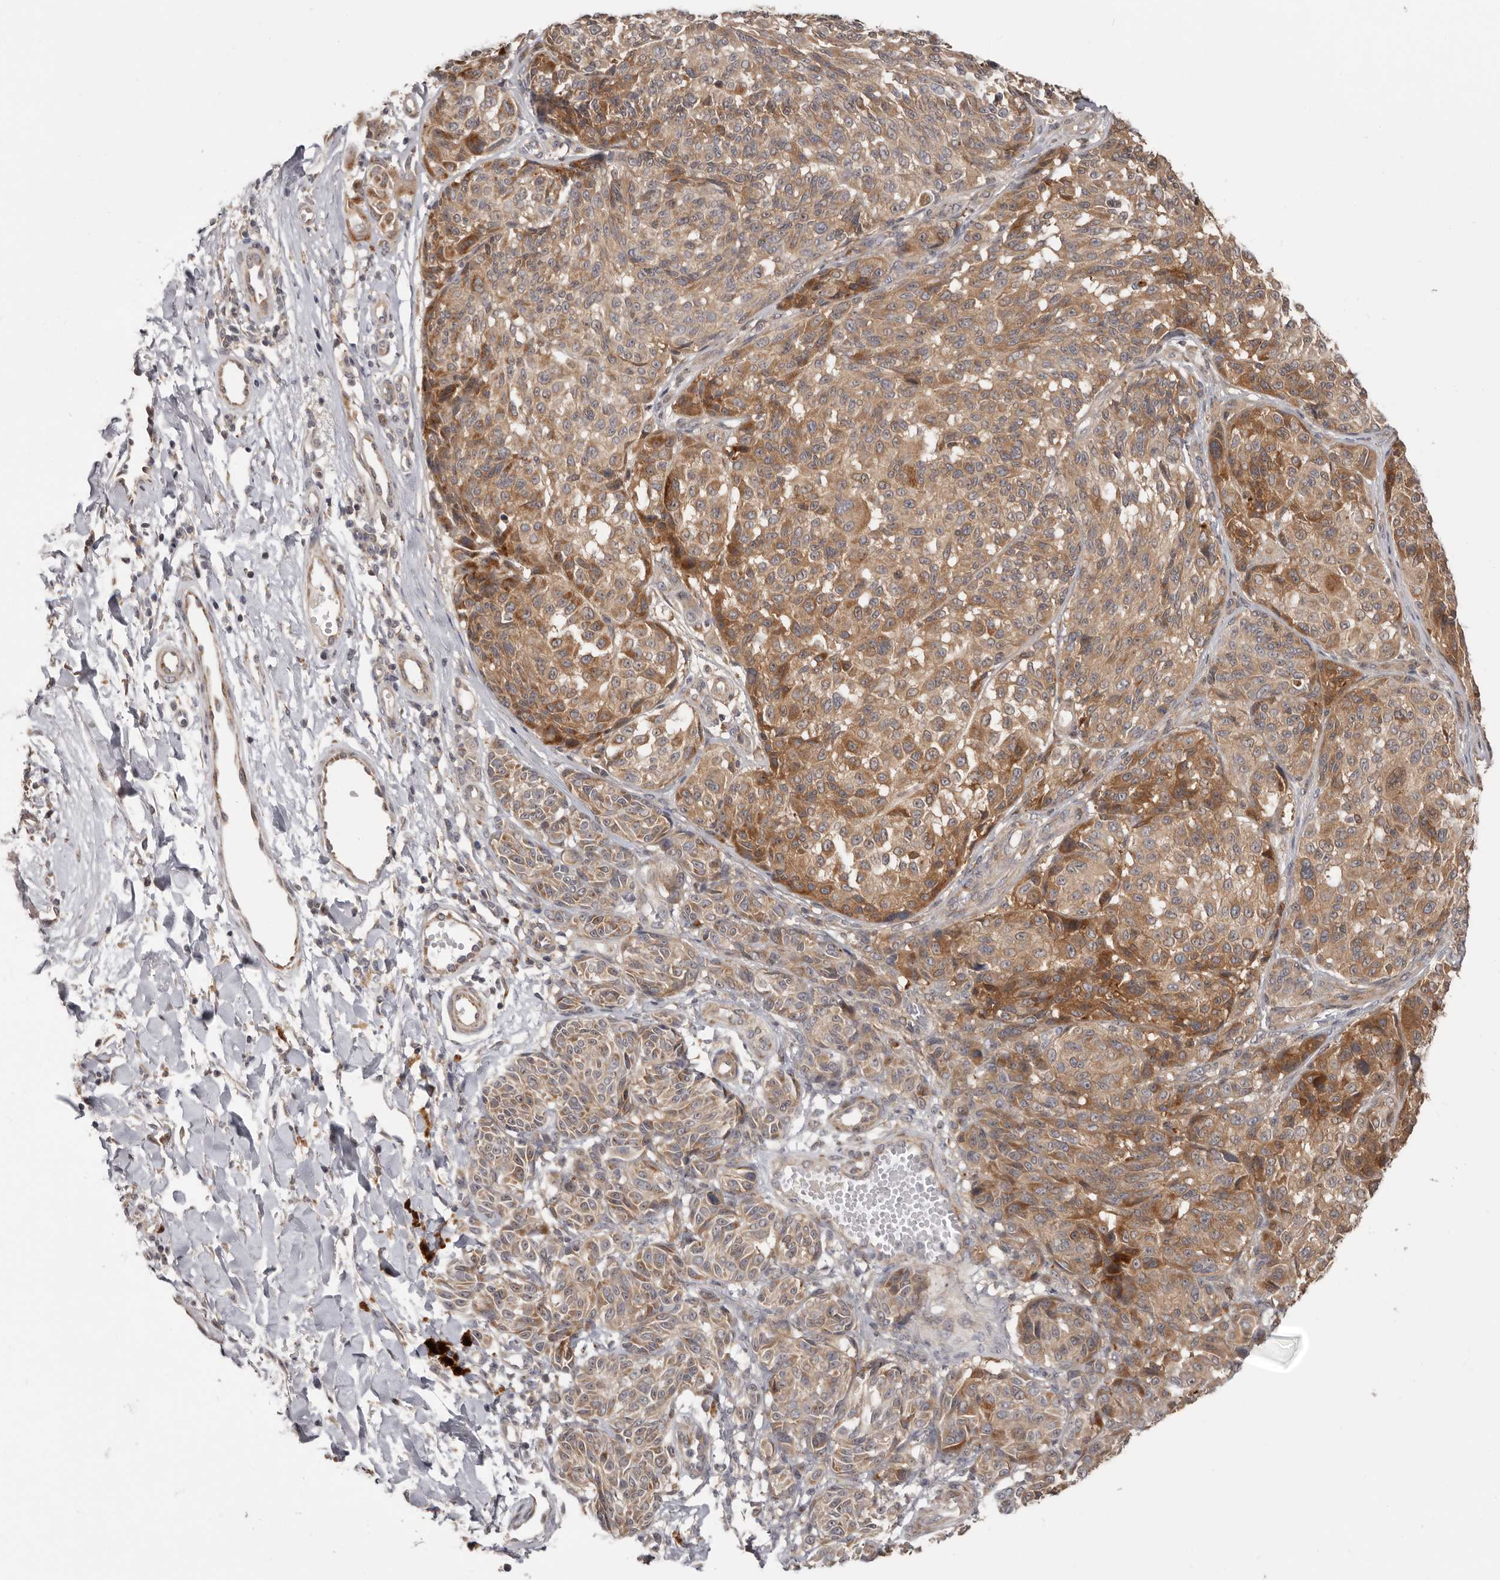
{"staining": {"intensity": "moderate", "quantity": ">75%", "location": "cytoplasmic/membranous"}, "tissue": "melanoma", "cell_type": "Tumor cells", "image_type": "cancer", "snomed": [{"axis": "morphology", "description": "Malignant melanoma, NOS"}, {"axis": "topography", "description": "Skin"}], "caption": "Protein staining of malignant melanoma tissue shows moderate cytoplasmic/membranous positivity in about >75% of tumor cells.", "gene": "BAD", "patient": {"sex": "male", "age": 83}}